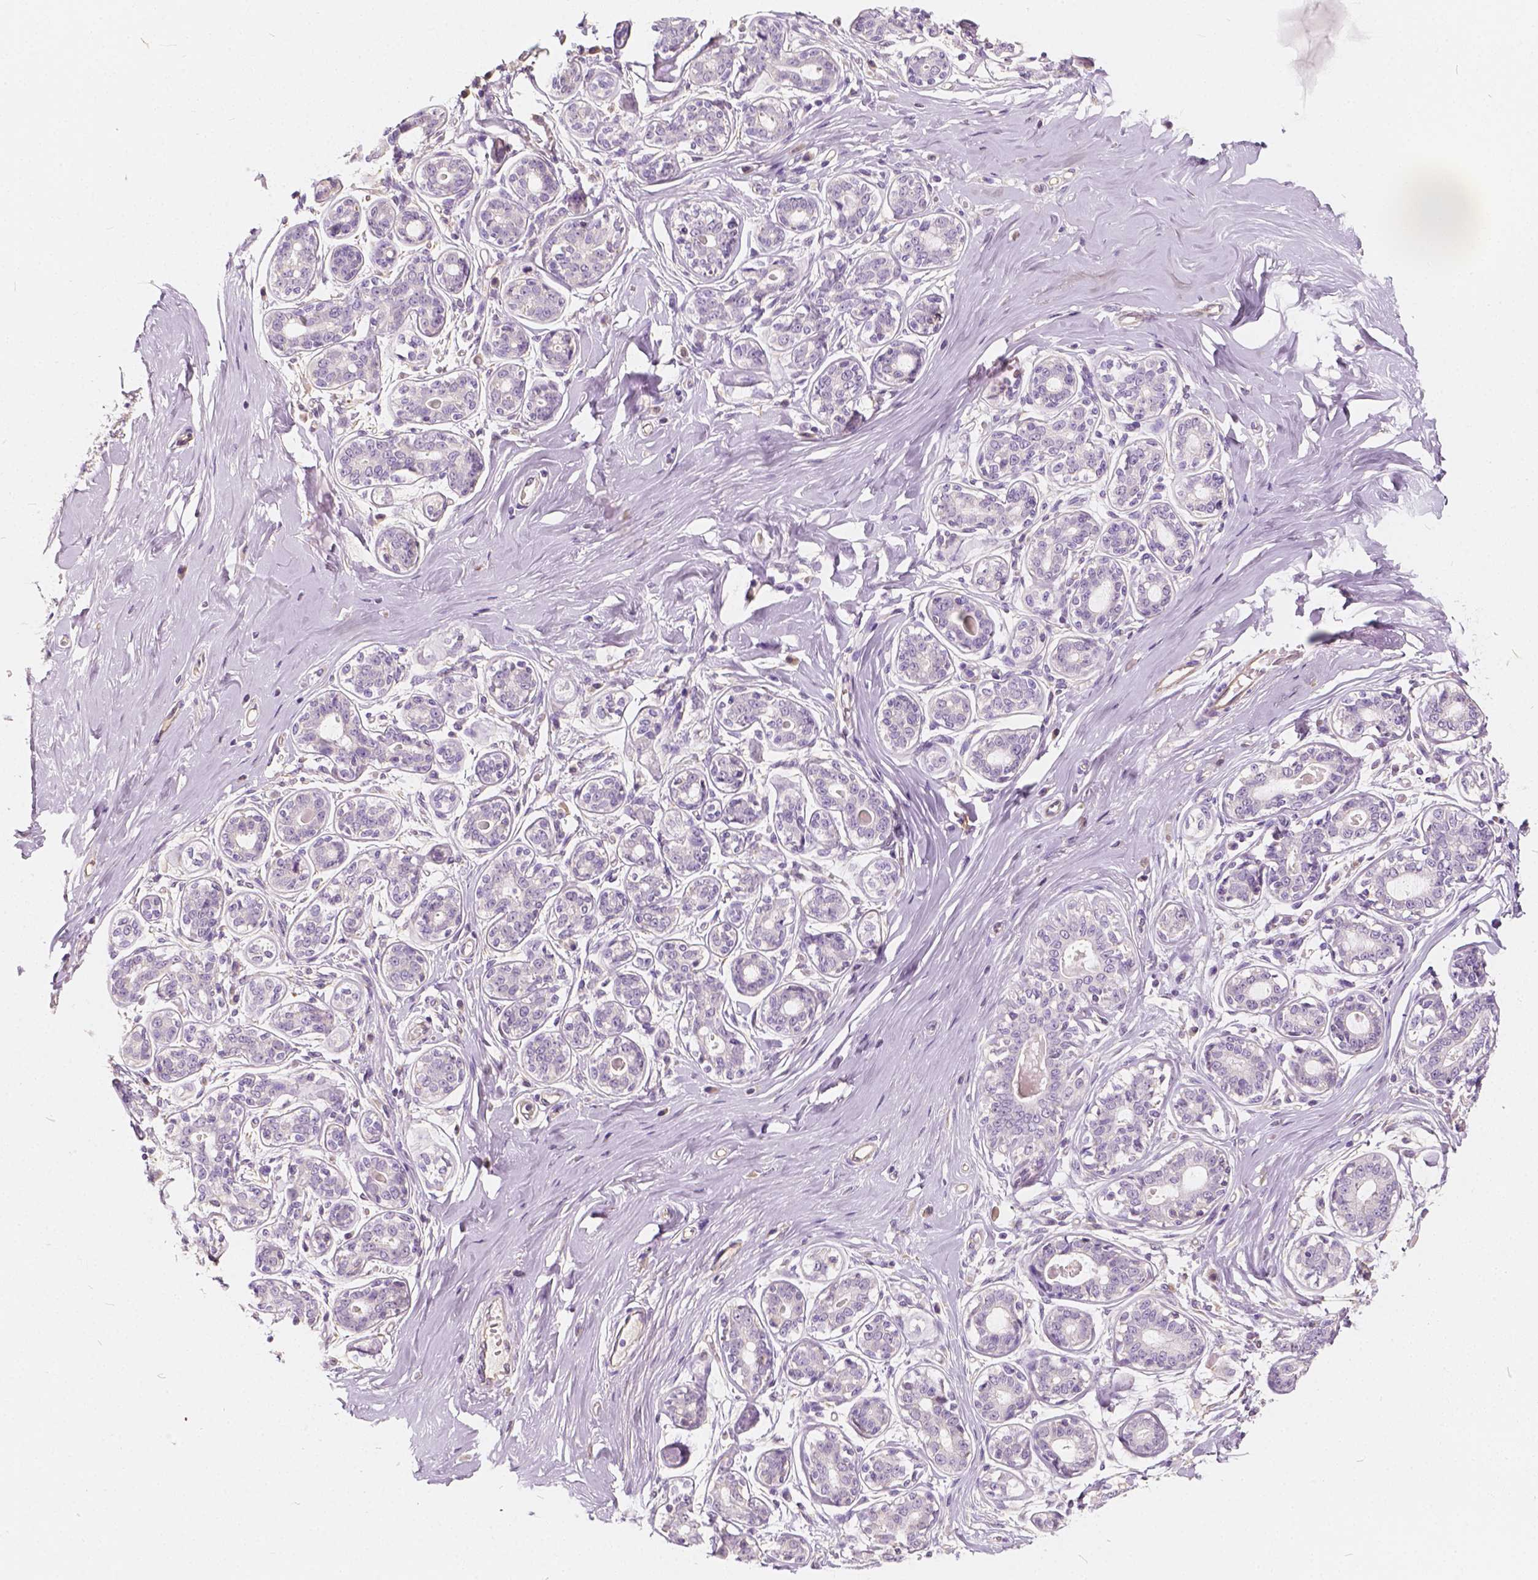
{"staining": {"intensity": "negative", "quantity": "none", "location": "none"}, "tissue": "breast", "cell_type": "Adipocytes", "image_type": "normal", "snomed": [{"axis": "morphology", "description": "Normal tissue, NOS"}, {"axis": "topography", "description": "Skin"}, {"axis": "topography", "description": "Breast"}], "caption": "Adipocytes are negative for protein expression in benign human breast. Brightfield microscopy of immunohistochemistry stained with DAB (3,3'-diaminobenzidine) (brown) and hematoxylin (blue), captured at high magnification.", "gene": "KIAA0513", "patient": {"sex": "female", "age": 43}}